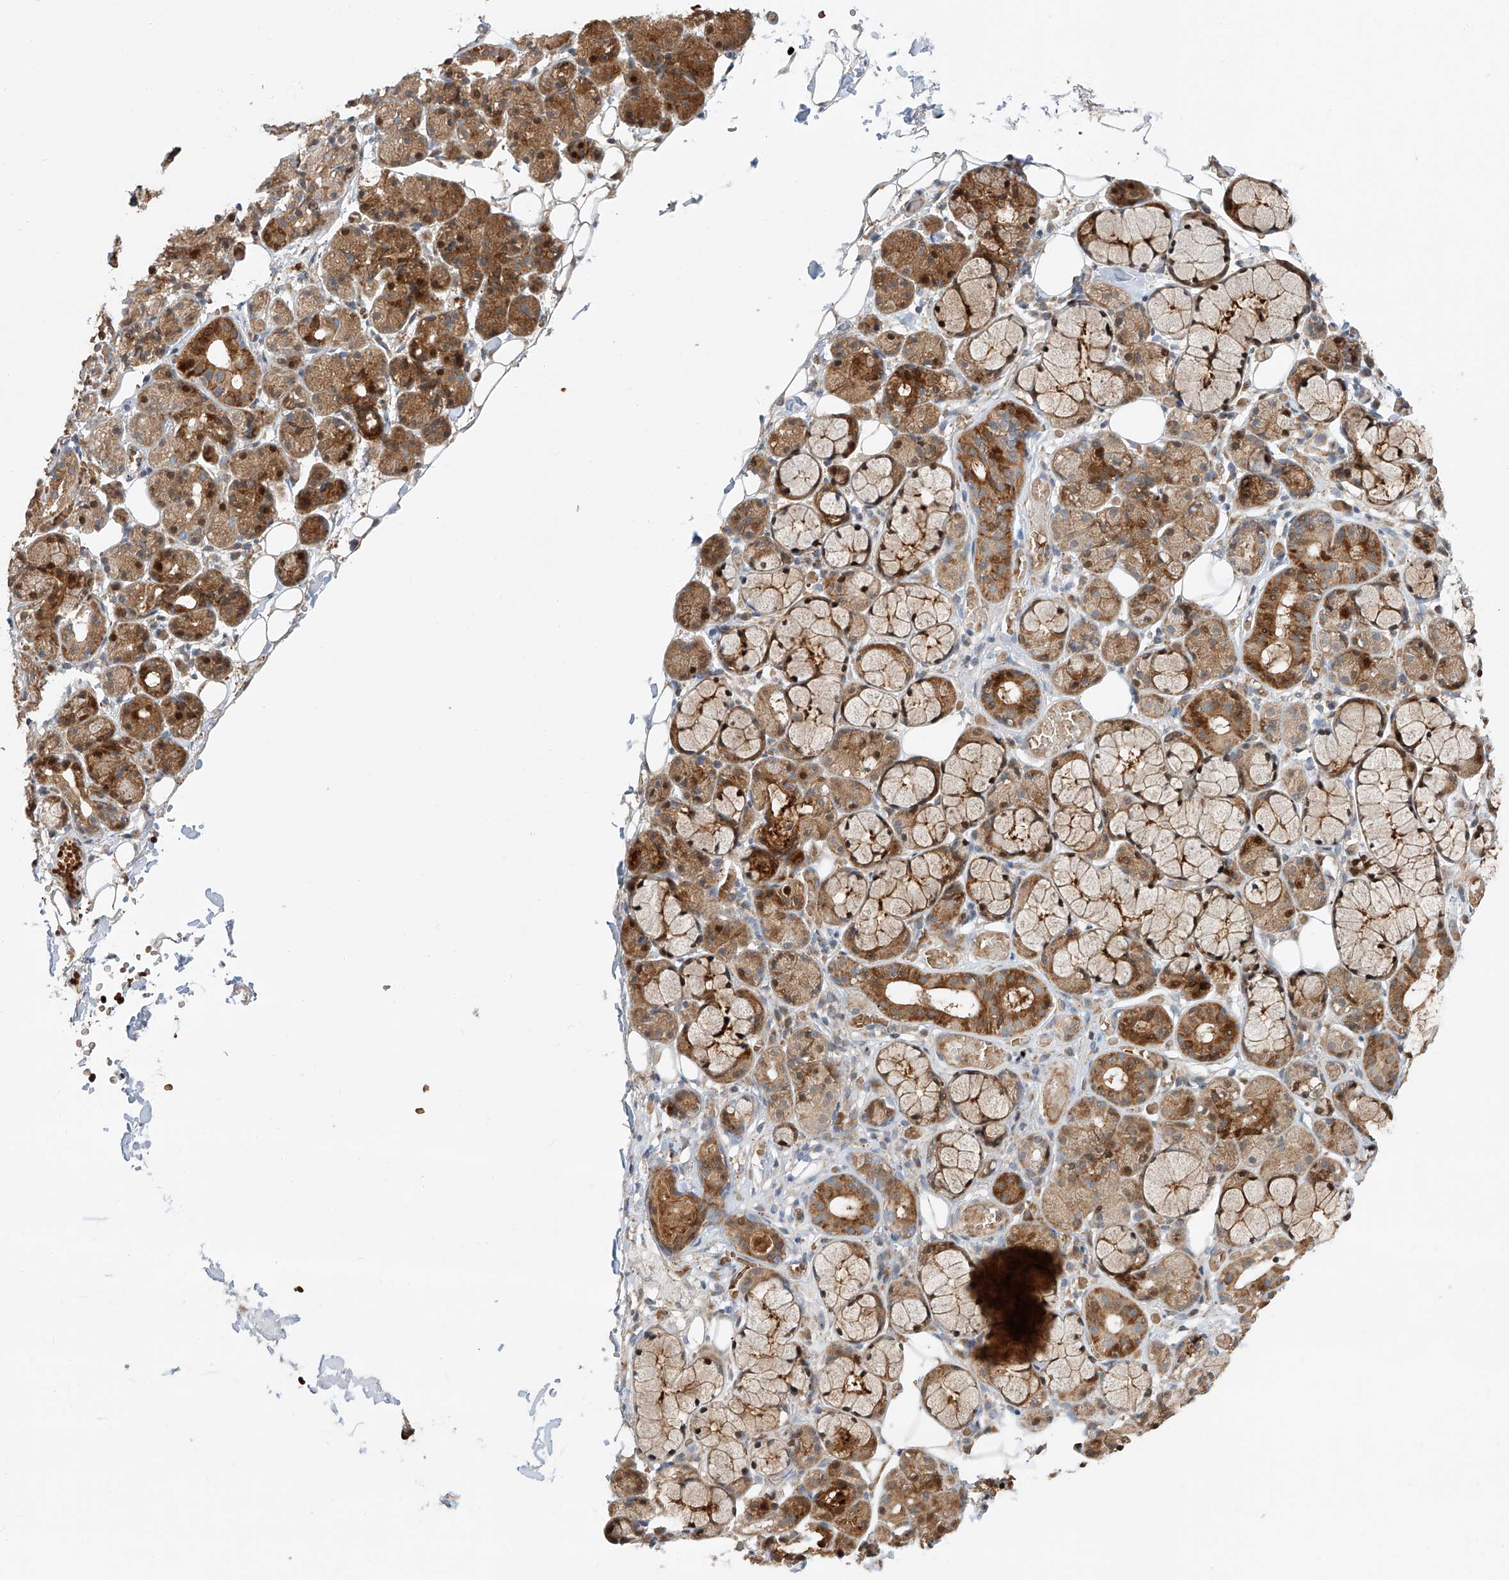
{"staining": {"intensity": "moderate", "quantity": "25%-75%", "location": "cytoplasmic/membranous"}, "tissue": "salivary gland", "cell_type": "Glandular cells", "image_type": "normal", "snomed": [{"axis": "morphology", "description": "Normal tissue, NOS"}, {"axis": "topography", "description": "Salivary gland"}], "caption": "A medium amount of moderate cytoplasmic/membranous positivity is seen in about 25%-75% of glandular cells in benign salivary gland. (brown staining indicates protein expression, while blue staining denotes nuclei).", "gene": "USF3", "patient": {"sex": "male", "age": 63}}